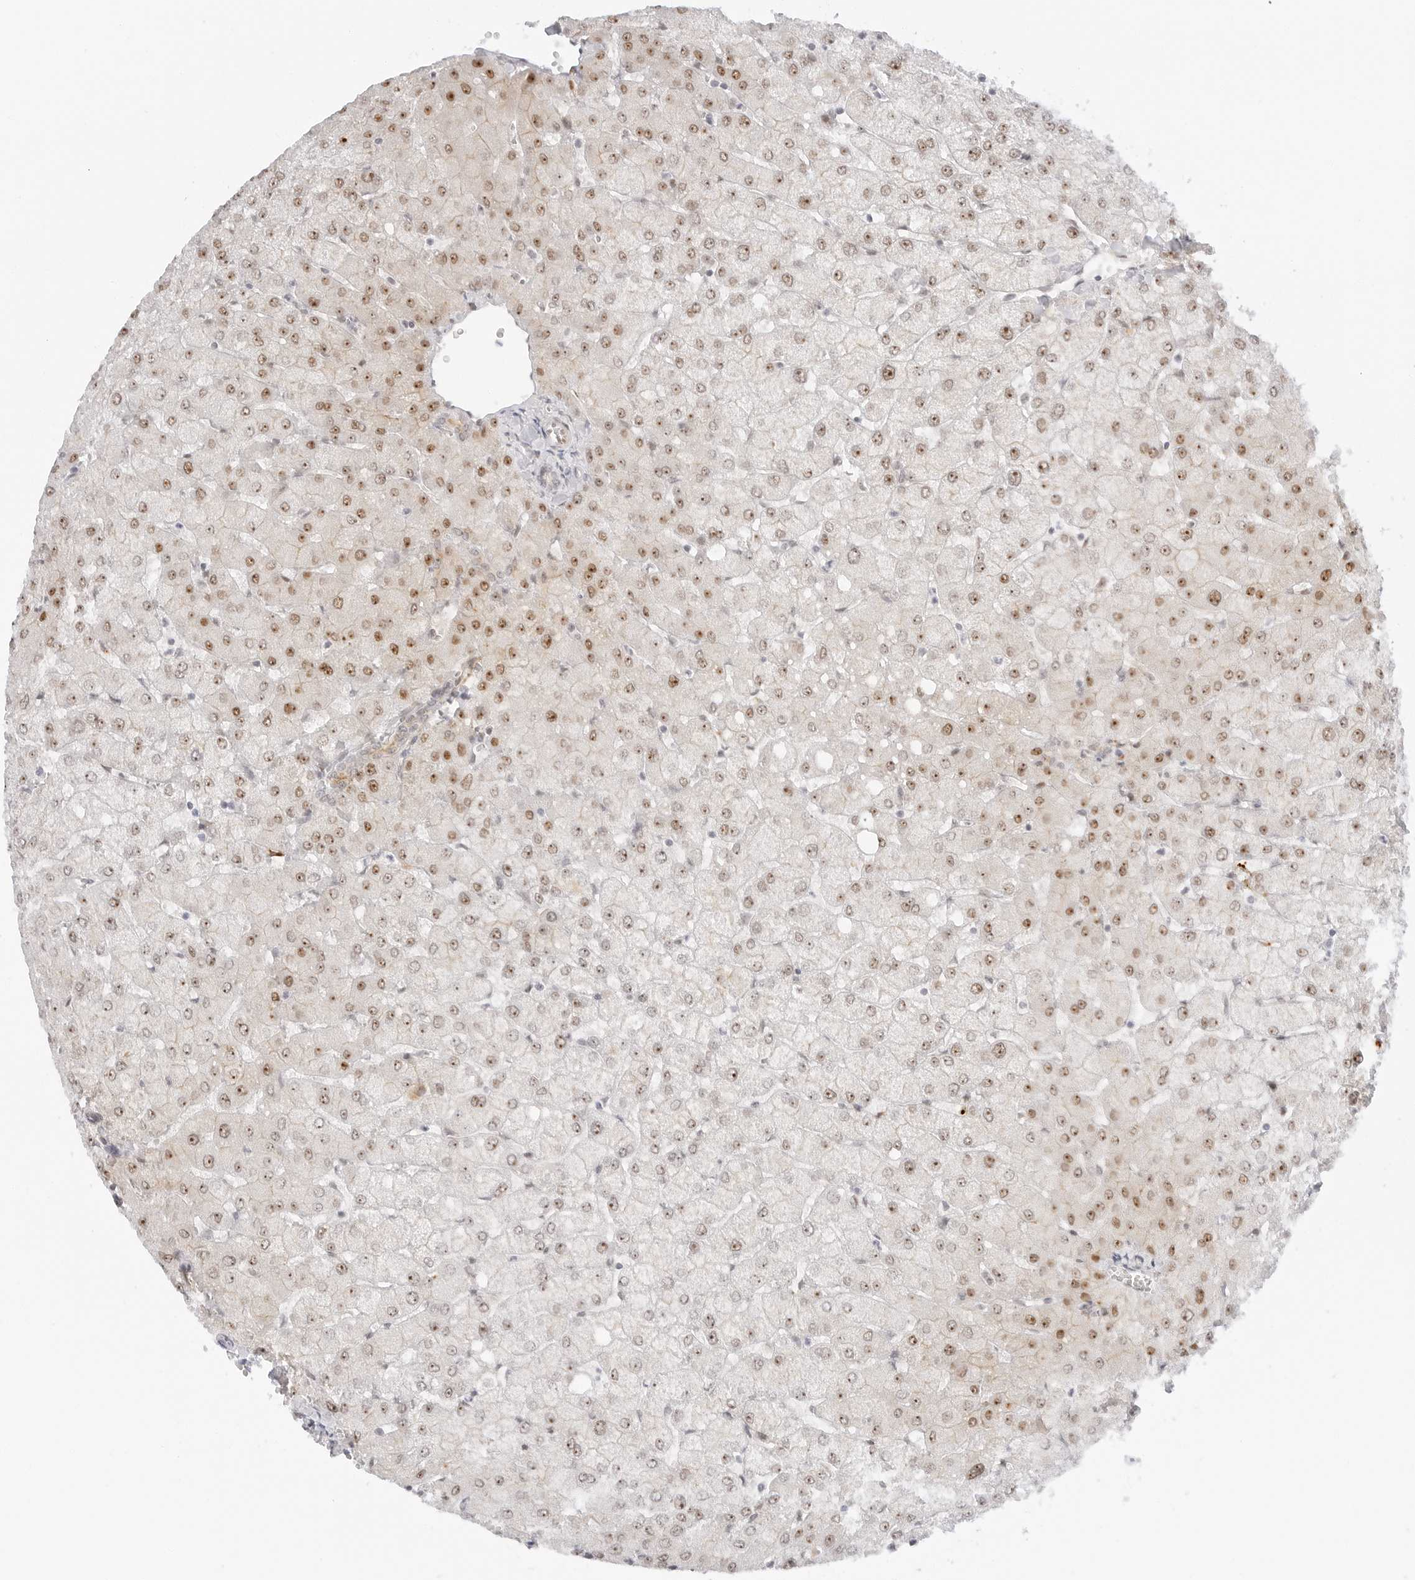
{"staining": {"intensity": "weak", "quantity": "25%-75%", "location": "cytoplasmic/membranous"}, "tissue": "liver", "cell_type": "Cholangiocytes", "image_type": "normal", "snomed": [{"axis": "morphology", "description": "Normal tissue, NOS"}, {"axis": "topography", "description": "Liver"}], "caption": "An image of liver stained for a protein demonstrates weak cytoplasmic/membranous brown staining in cholangiocytes. Using DAB (brown) and hematoxylin (blue) stains, captured at high magnification using brightfield microscopy.", "gene": "HIPK3", "patient": {"sex": "female", "age": 54}}